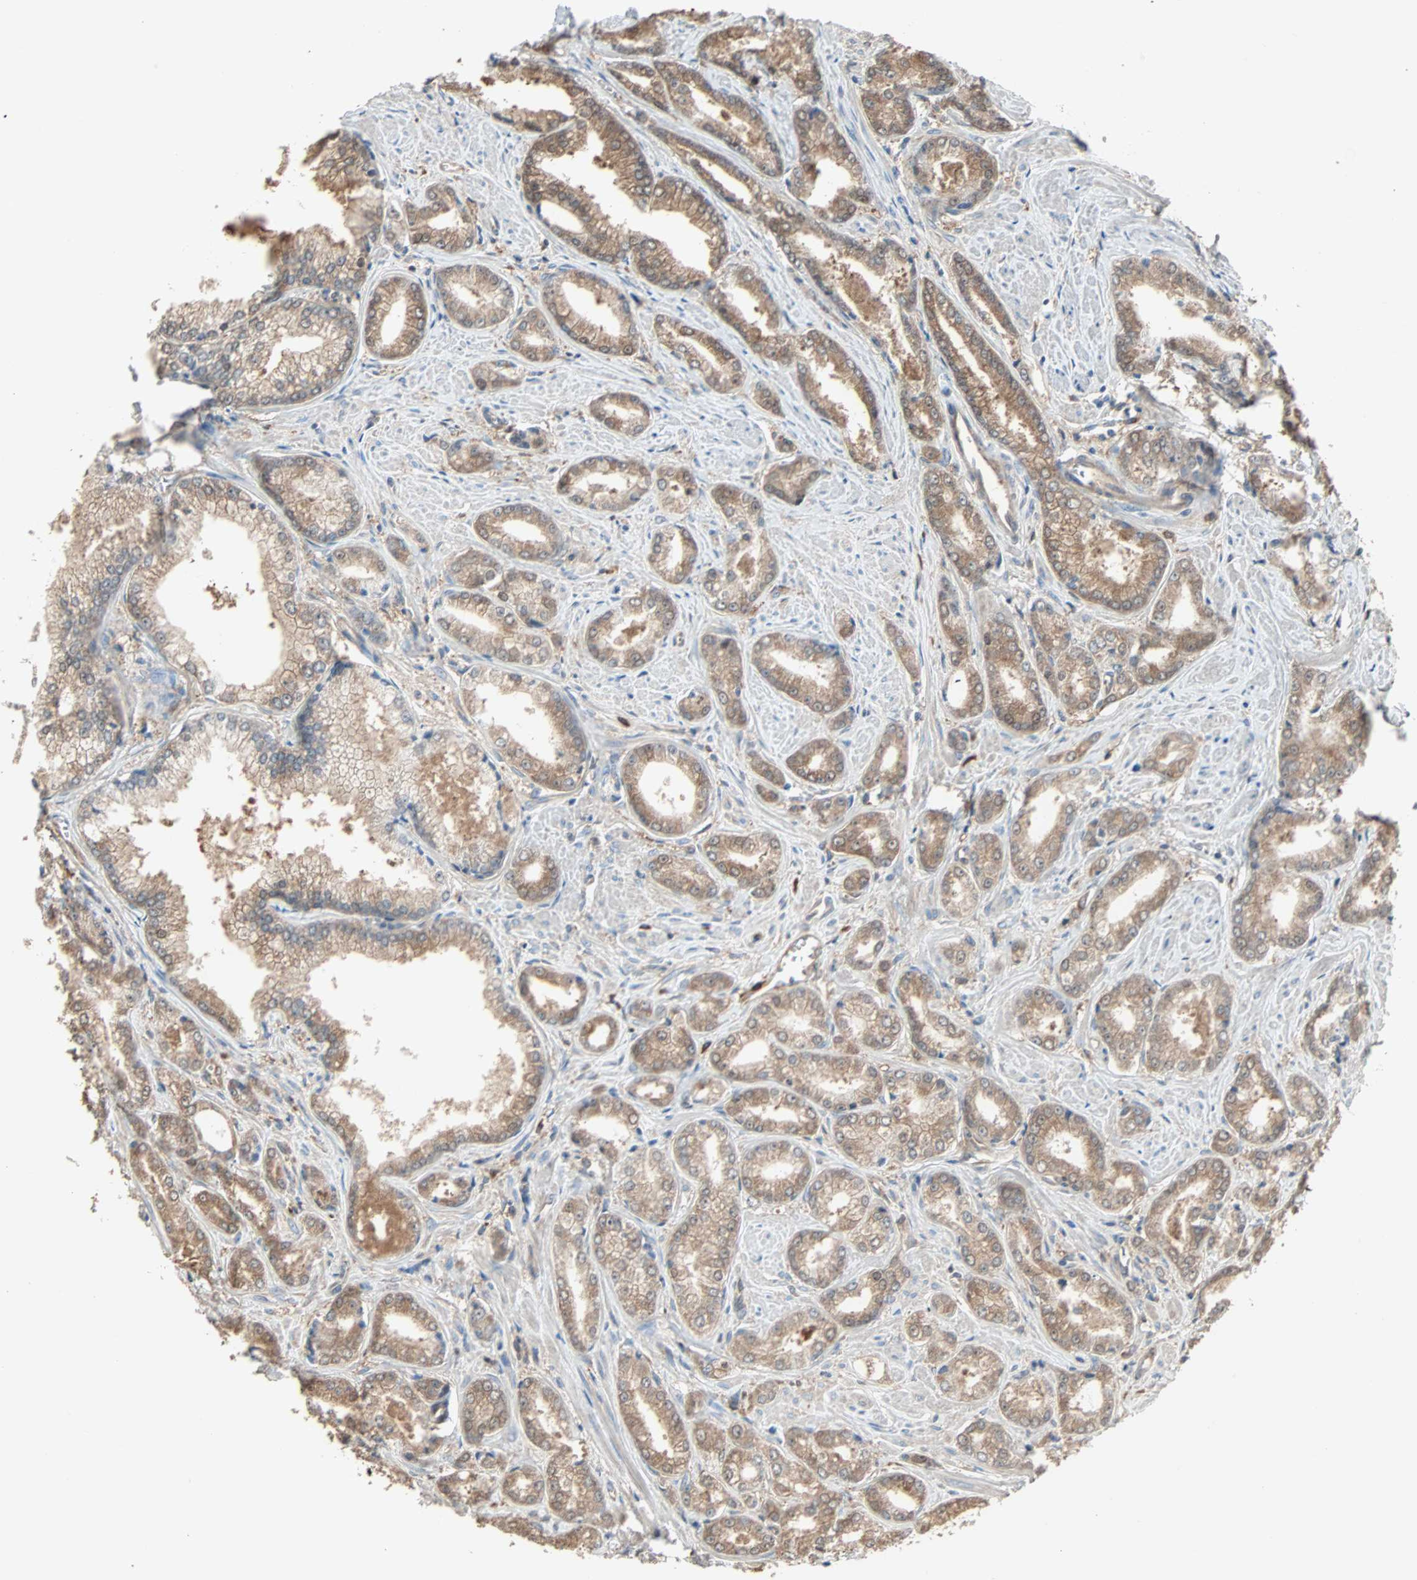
{"staining": {"intensity": "moderate", "quantity": ">75%", "location": "cytoplasmic/membranous"}, "tissue": "prostate cancer", "cell_type": "Tumor cells", "image_type": "cancer", "snomed": [{"axis": "morphology", "description": "Adenocarcinoma, Low grade"}, {"axis": "topography", "description": "Prostate"}], "caption": "Prostate cancer (adenocarcinoma (low-grade)) stained for a protein shows moderate cytoplasmic/membranous positivity in tumor cells.", "gene": "PRDX1", "patient": {"sex": "male", "age": 64}}